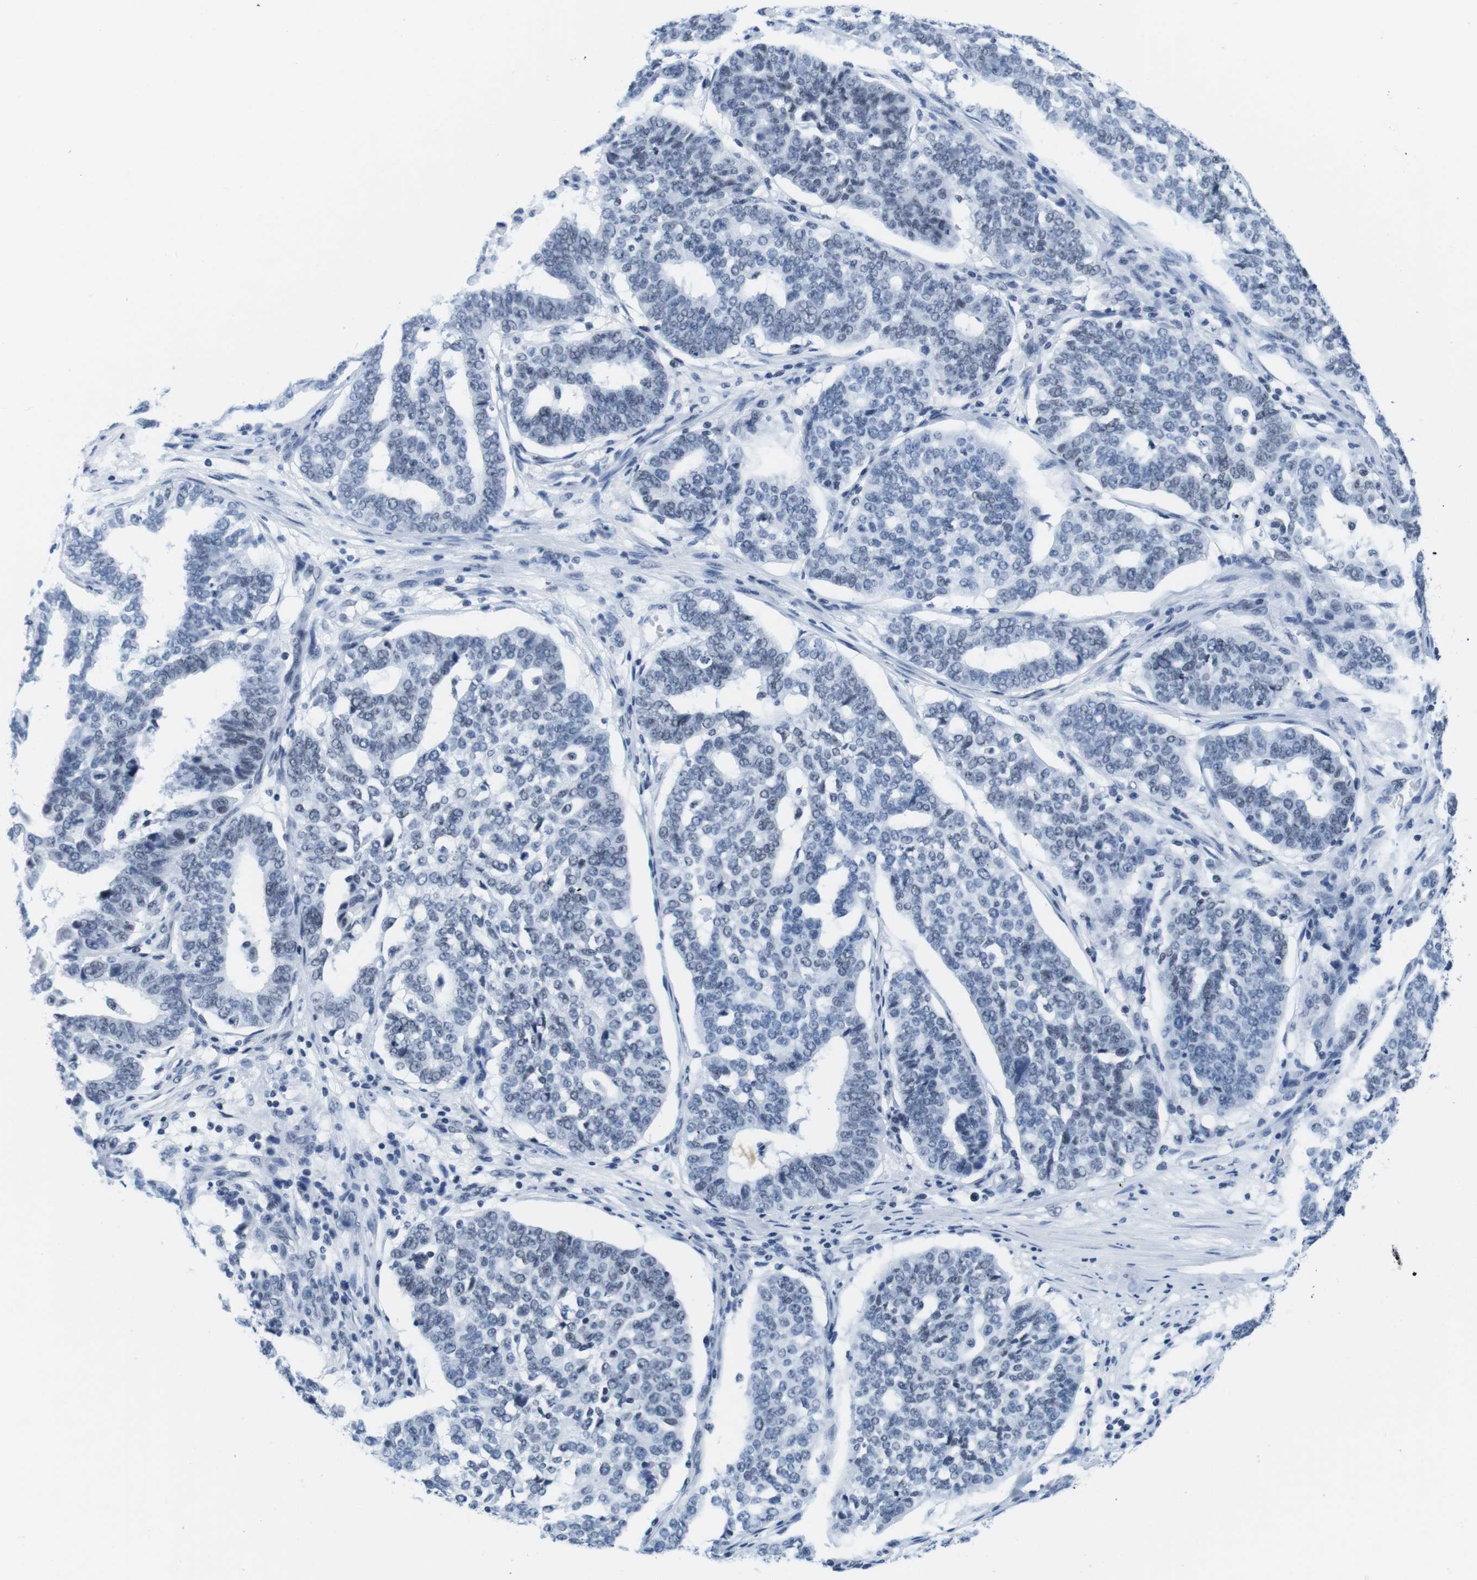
{"staining": {"intensity": "weak", "quantity": "<25%", "location": "nuclear"}, "tissue": "ovarian cancer", "cell_type": "Tumor cells", "image_type": "cancer", "snomed": [{"axis": "morphology", "description": "Cystadenocarcinoma, serous, NOS"}, {"axis": "topography", "description": "Ovary"}], "caption": "Immunohistochemical staining of human ovarian serous cystadenocarcinoma demonstrates no significant expression in tumor cells. (Brightfield microscopy of DAB (3,3'-diaminobenzidine) immunohistochemistry (IHC) at high magnification).", "gene": "IFI16", "patient": {"sex": "female", "age": 59}}